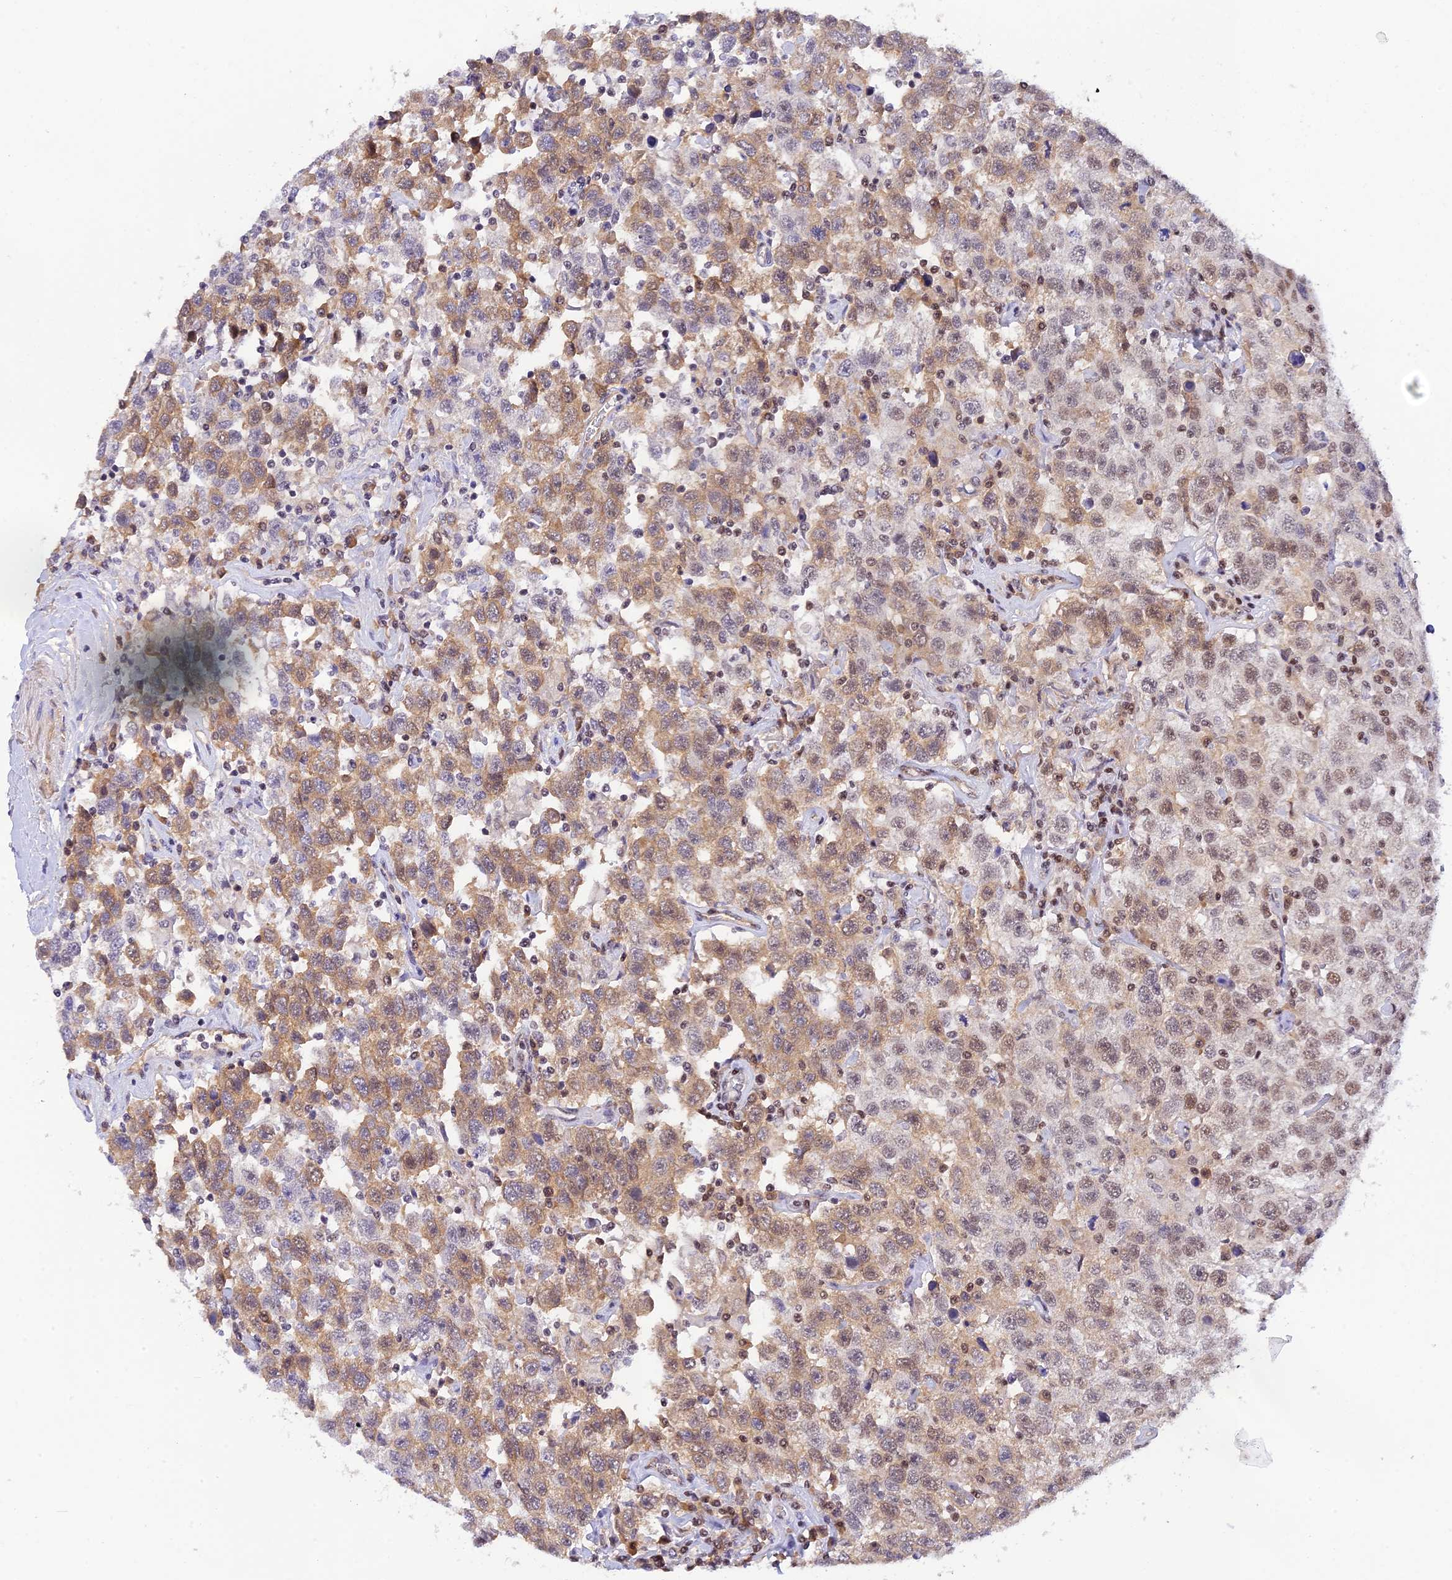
{"staining": {"intensity": "moderate", "quantity": "25%-75%", "location": "cytoplasmic/membranous,nuclear"}, "tissue": "testis cancer", "cell_type": "Tumor cells", "image_type": "cancer", "snomed": [{"axis": "morphology", "description": "Seminoma, NOS"}, {"axis": "topography", "description": "Testis"}], "caption": "Immunohistochemistry (DAB) staining of testis cancer (seminoma) shows moderate cytoplasmic/membranous and nuclear protein staining in approximately 25%-75% of tumor cells.", "gene": "THAP11", "patient": {"sex": "male", "age": 41}}